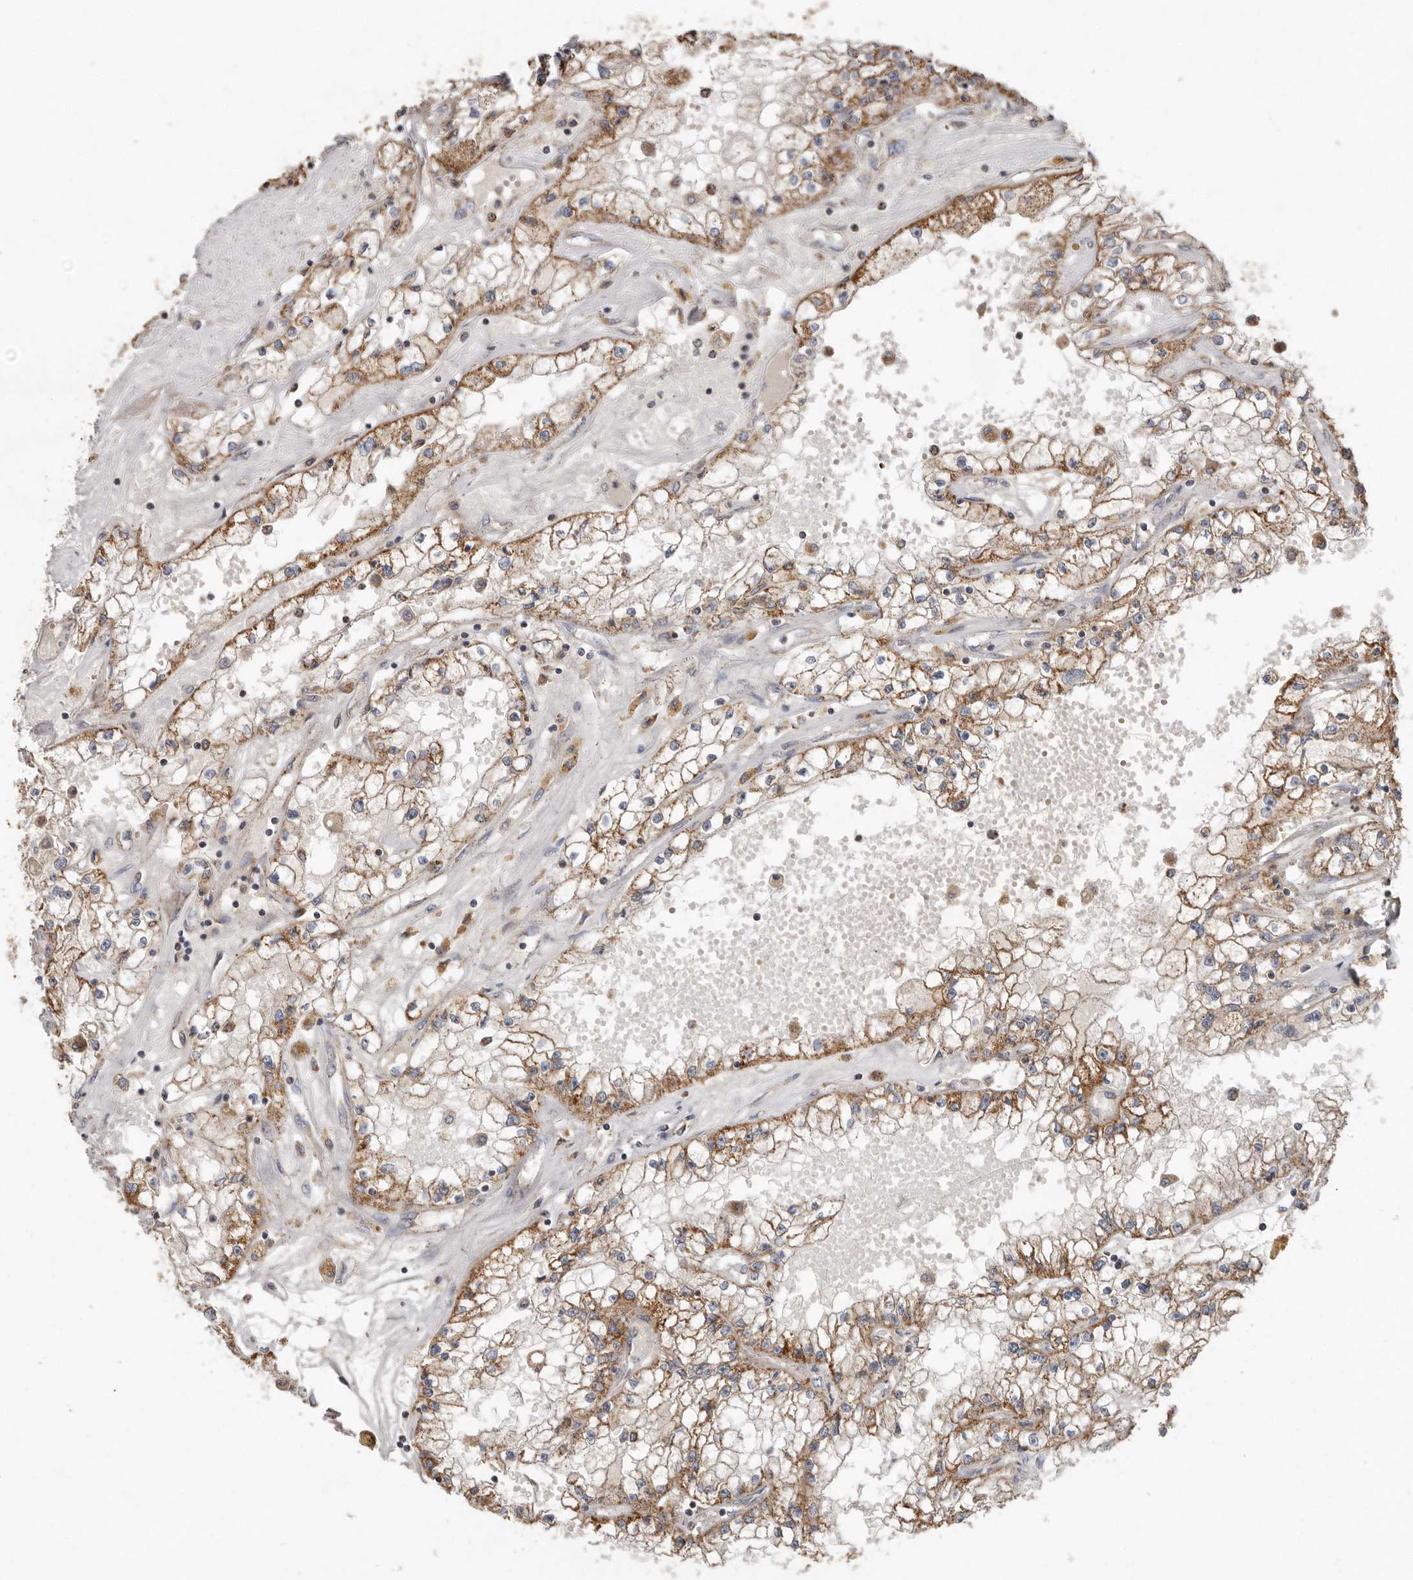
{"staining": {"intensity": "moderate", "quantity": ">75%", "location": "cytoplasmic/membranous"}, "tissue": "renal cancer", "cell_type": "Tumor cells", "image_type": "cancer", "snomed": [{"axis": "morphology", "description": "Adenocarcinoma, NOS"}, {"axis": "topography", "description": "Kidney"}], "caption": "Renal cancer stained for a protein shows moderate cytoplasmic/membranous positivity in tumor cells. (Brightfield microscopy of DAB IHC at high magnification).", "gene": "KIF26B", "patient": {"sex": "male", "age": 56}}